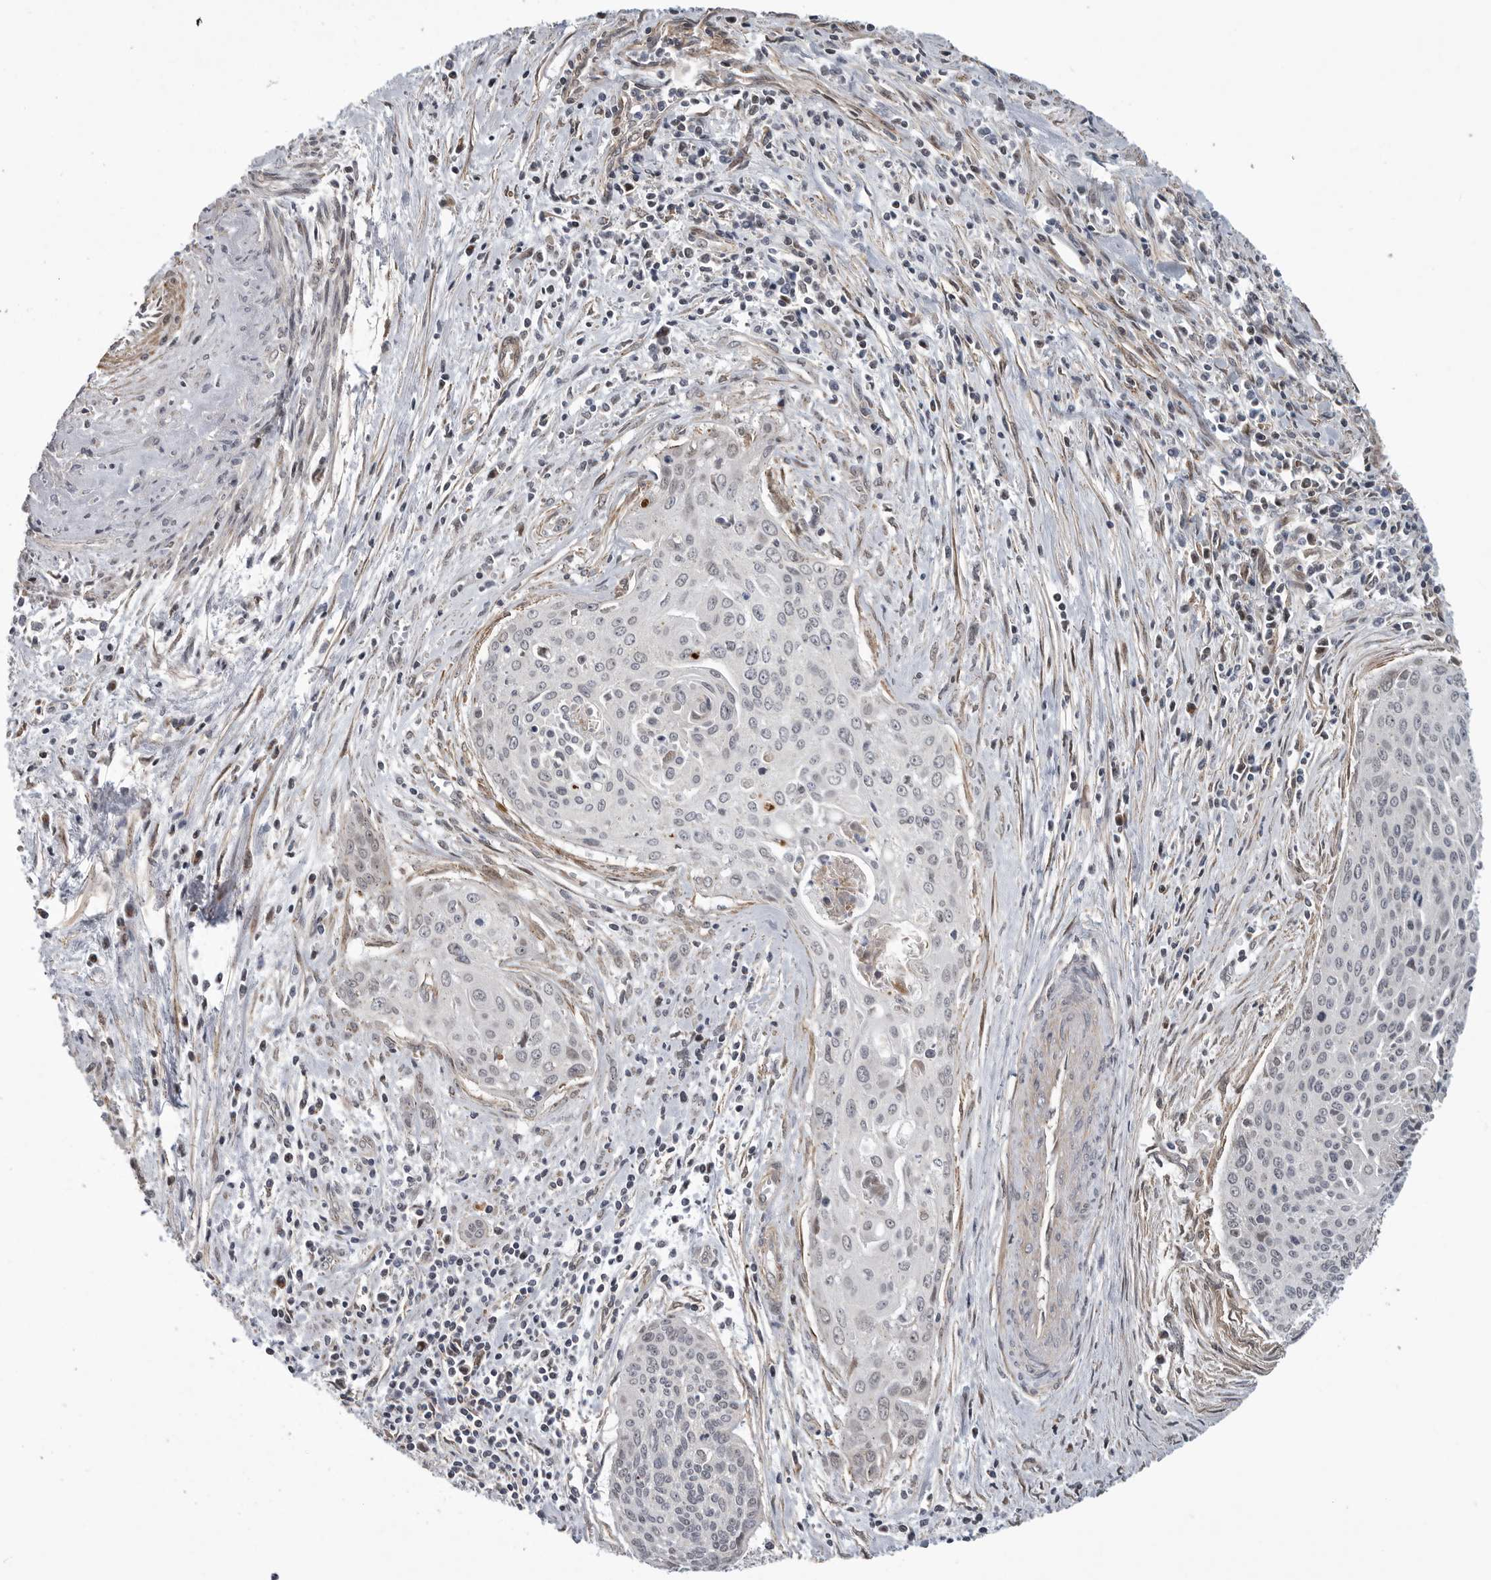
{"staining": {"intensity": "negative", "quantity": "none", "location": "none"}, "tissue": "cervical cancer", "cell_type": "Tumor cells", "image_type": "cancer", "snomed": [{"axis": "morphology", "description": "Squamous cell carcinoma, NOS"}, {"axis": "topography", "description": "Cervix"}], "caption": "This is a histopathology image of immunohistochemistry (IHC) staining of squamous cell carcinoma (cervical), which shows no positivity in tumor cells.", "gene": "TMPRSS11F", "patient": {"sex": "female", "age": 55}}